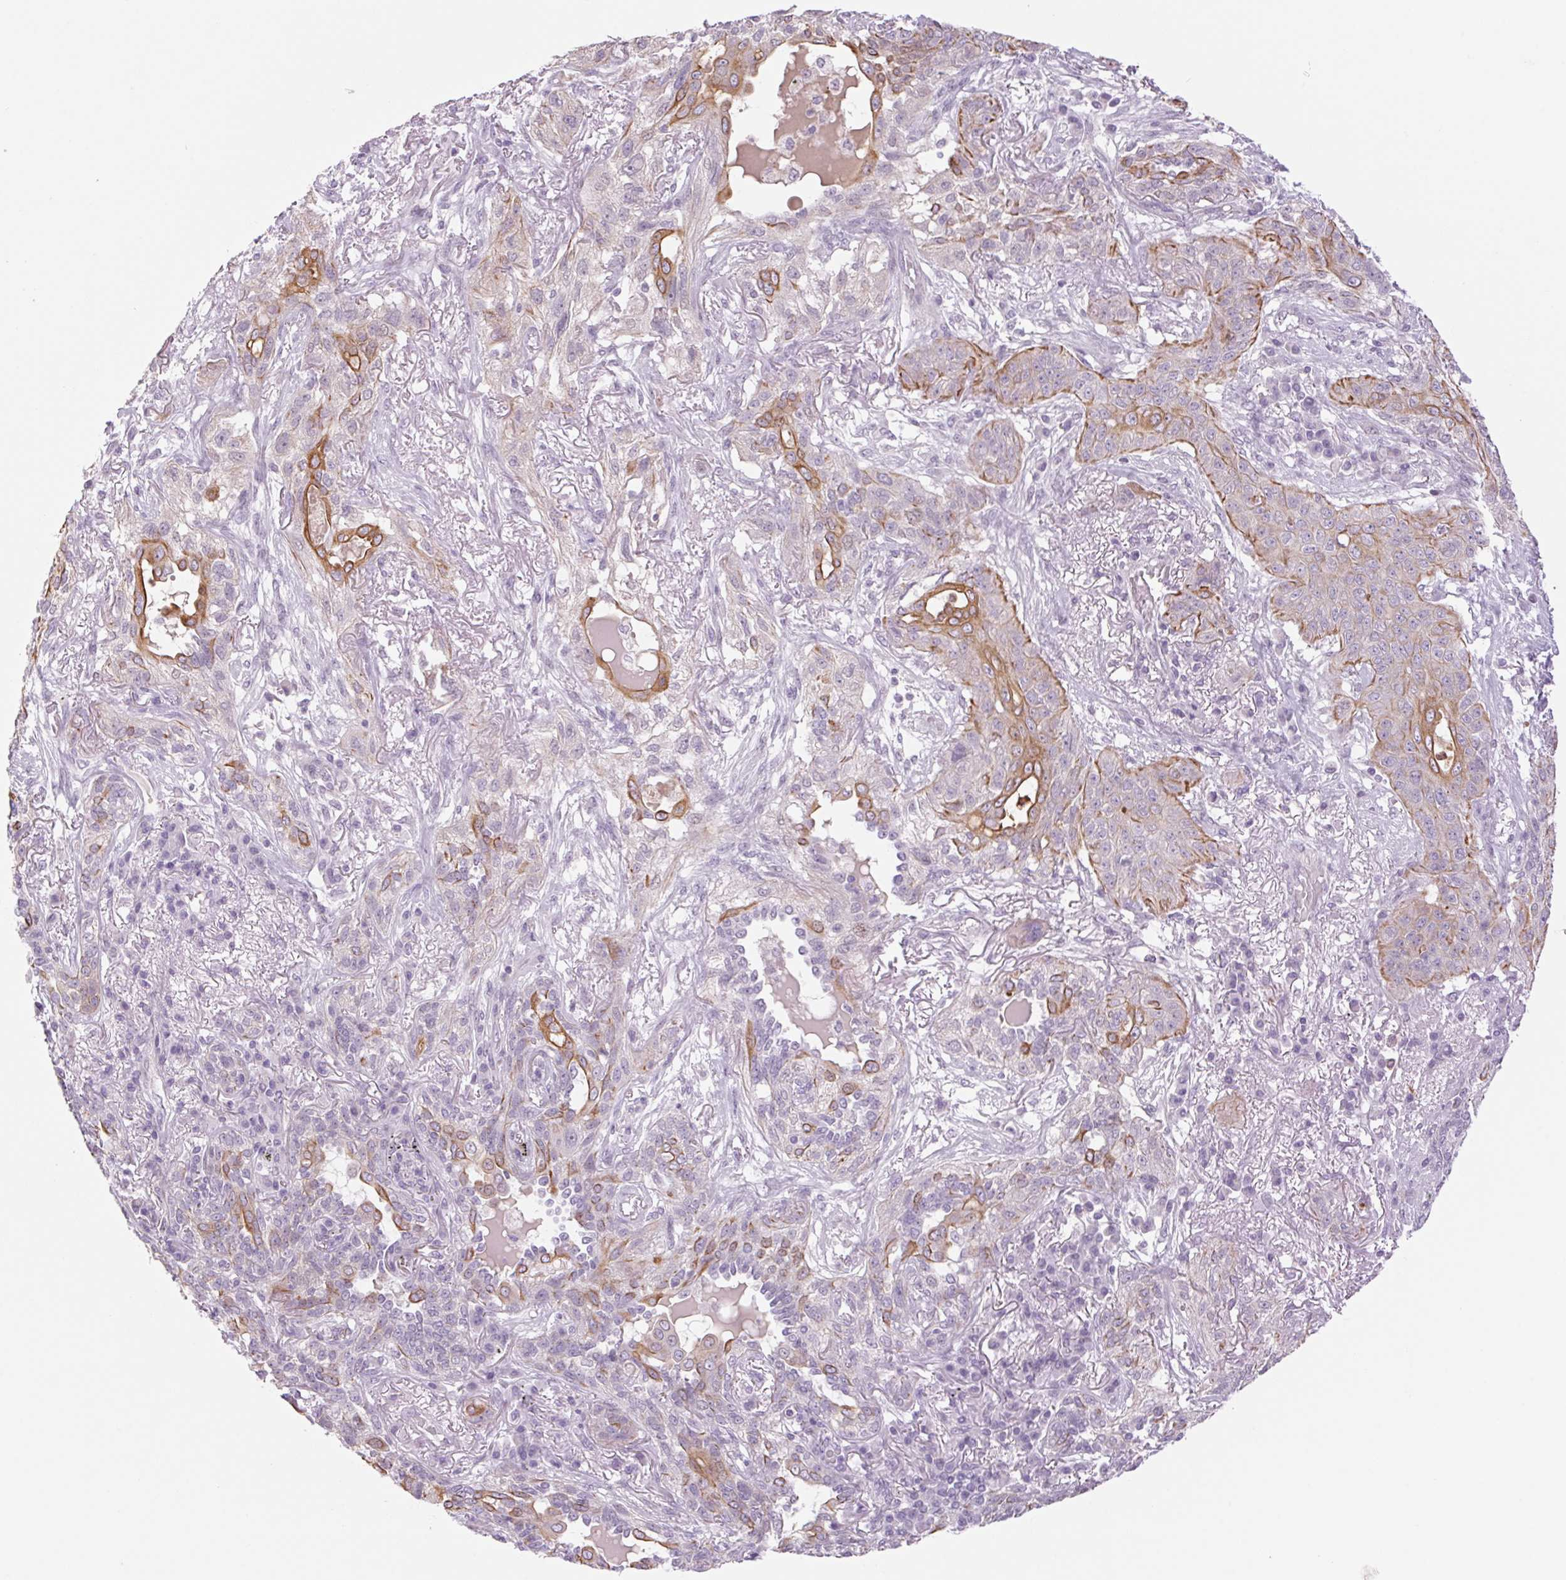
{"staining": {"intensity": "moderate", "quantity": "<25%", "location": "cytoplasmic/membranous"}, "tissue": "lung cancer", "cell_type": "Tumor cells", "image_type": "cancer", "snomed": [{"axis": "morphology", "description": "Squamous cell carcinoma, NOS"}, {"axis": "topography", "description": "Lung"}], "caption": "Immunohistochemical staining of squamous cell carcinoma (lung) shows moderate cytoplasmic/membranous protein expression in about <25% of tumor cells.", "gene": "KRT1", "patient": {"sex": "female", "age": 70}}